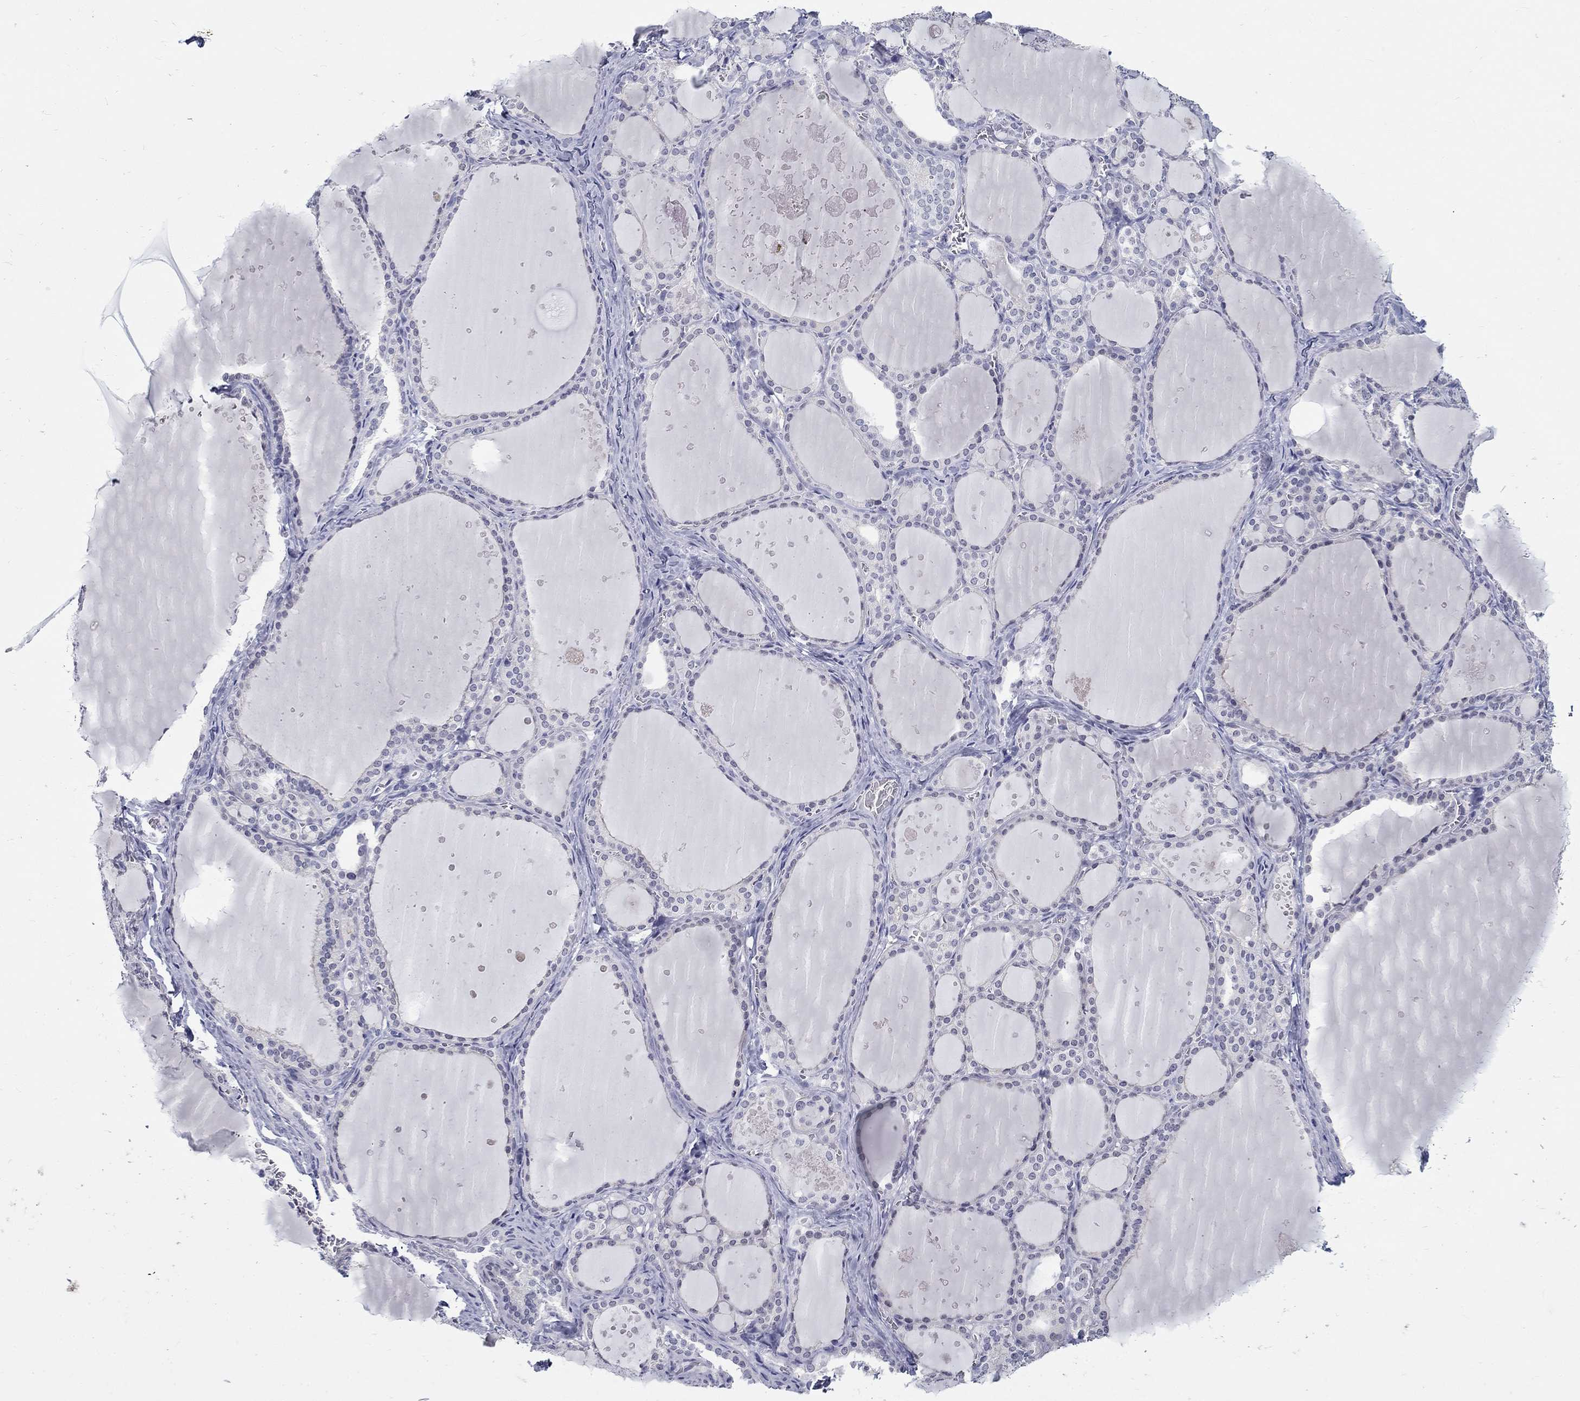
{"staining": {"intensity": "negative", "quantity": "none", "location": "none"}, "tissue": "thyroid gland", "cell_type": "Glandular cells", "image_type": "normal", "snomed": [{"axis": "morphology", "description": "Normal tissue, NOS"}, {"axis": "topography", "description": "Thyroid gland"}], "caption": "Immunohistochemistry (IHC) histopathology image of unremarkable human thyroid gland stained for a protein (brown), which shows no expression in glandular cells.", "gene": "C4orf19", "patient": {"sex": "male", "age": 63}}